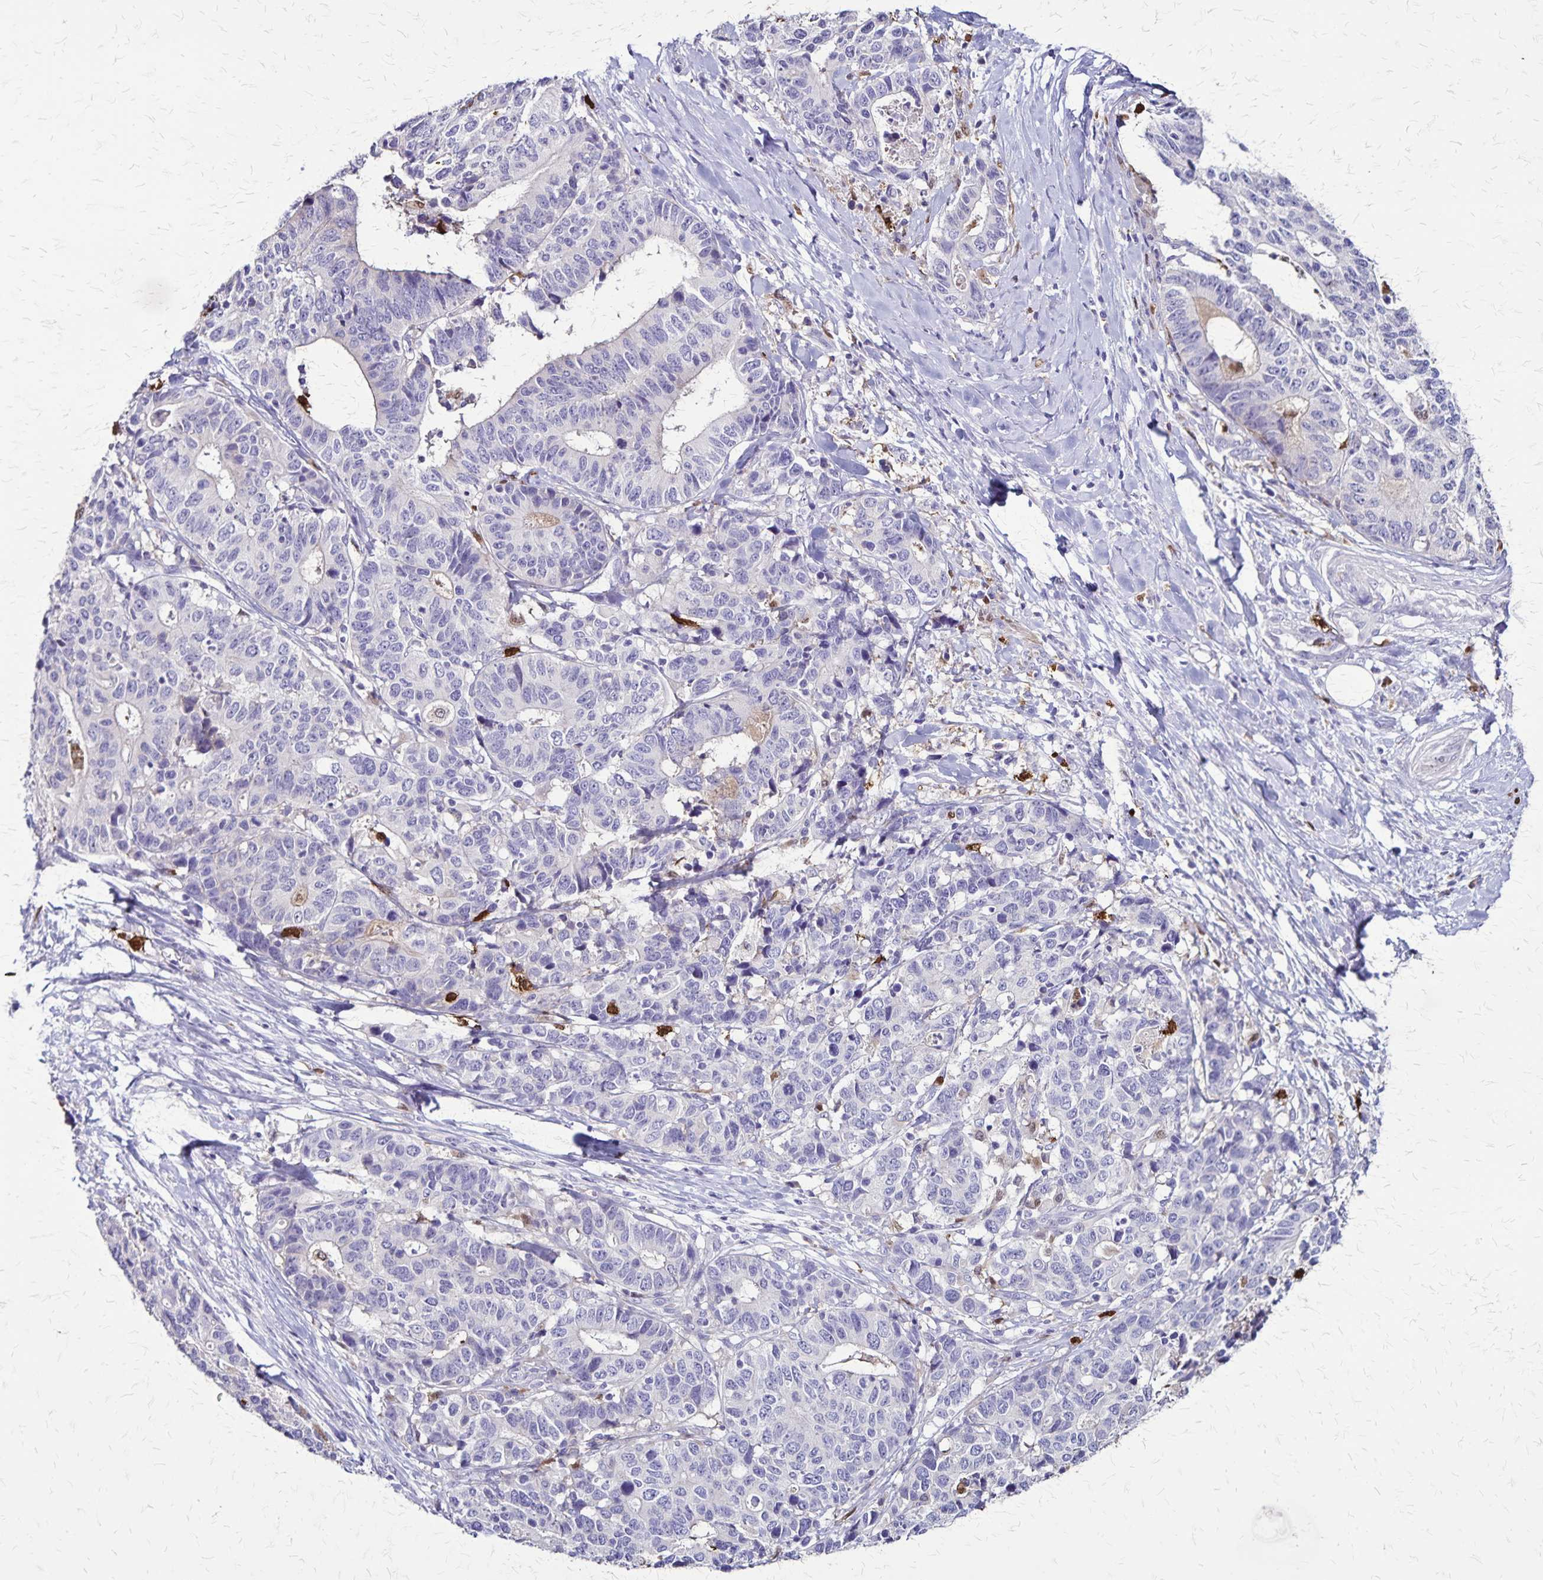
{"staining": {"intensity": "negative", "quantity": "none", "location": "none"}, "tissue": "stomach cancer", "cell_type": "Tumor cells", "image_type": "cancer", "snomed": [{"axis": "morphology", "description": "Adenocarcinoma, NOS"}, {"axis": "topography", "description": "Stomach, upper"}], "caption": "Immunohistochemistry (IHC) image of stomach cancer stained for a protein (brown), which demonstrates no positivity in tumor cells.", "gene": "ULBP3", "patient": {"sex": "female", "age": 67}}